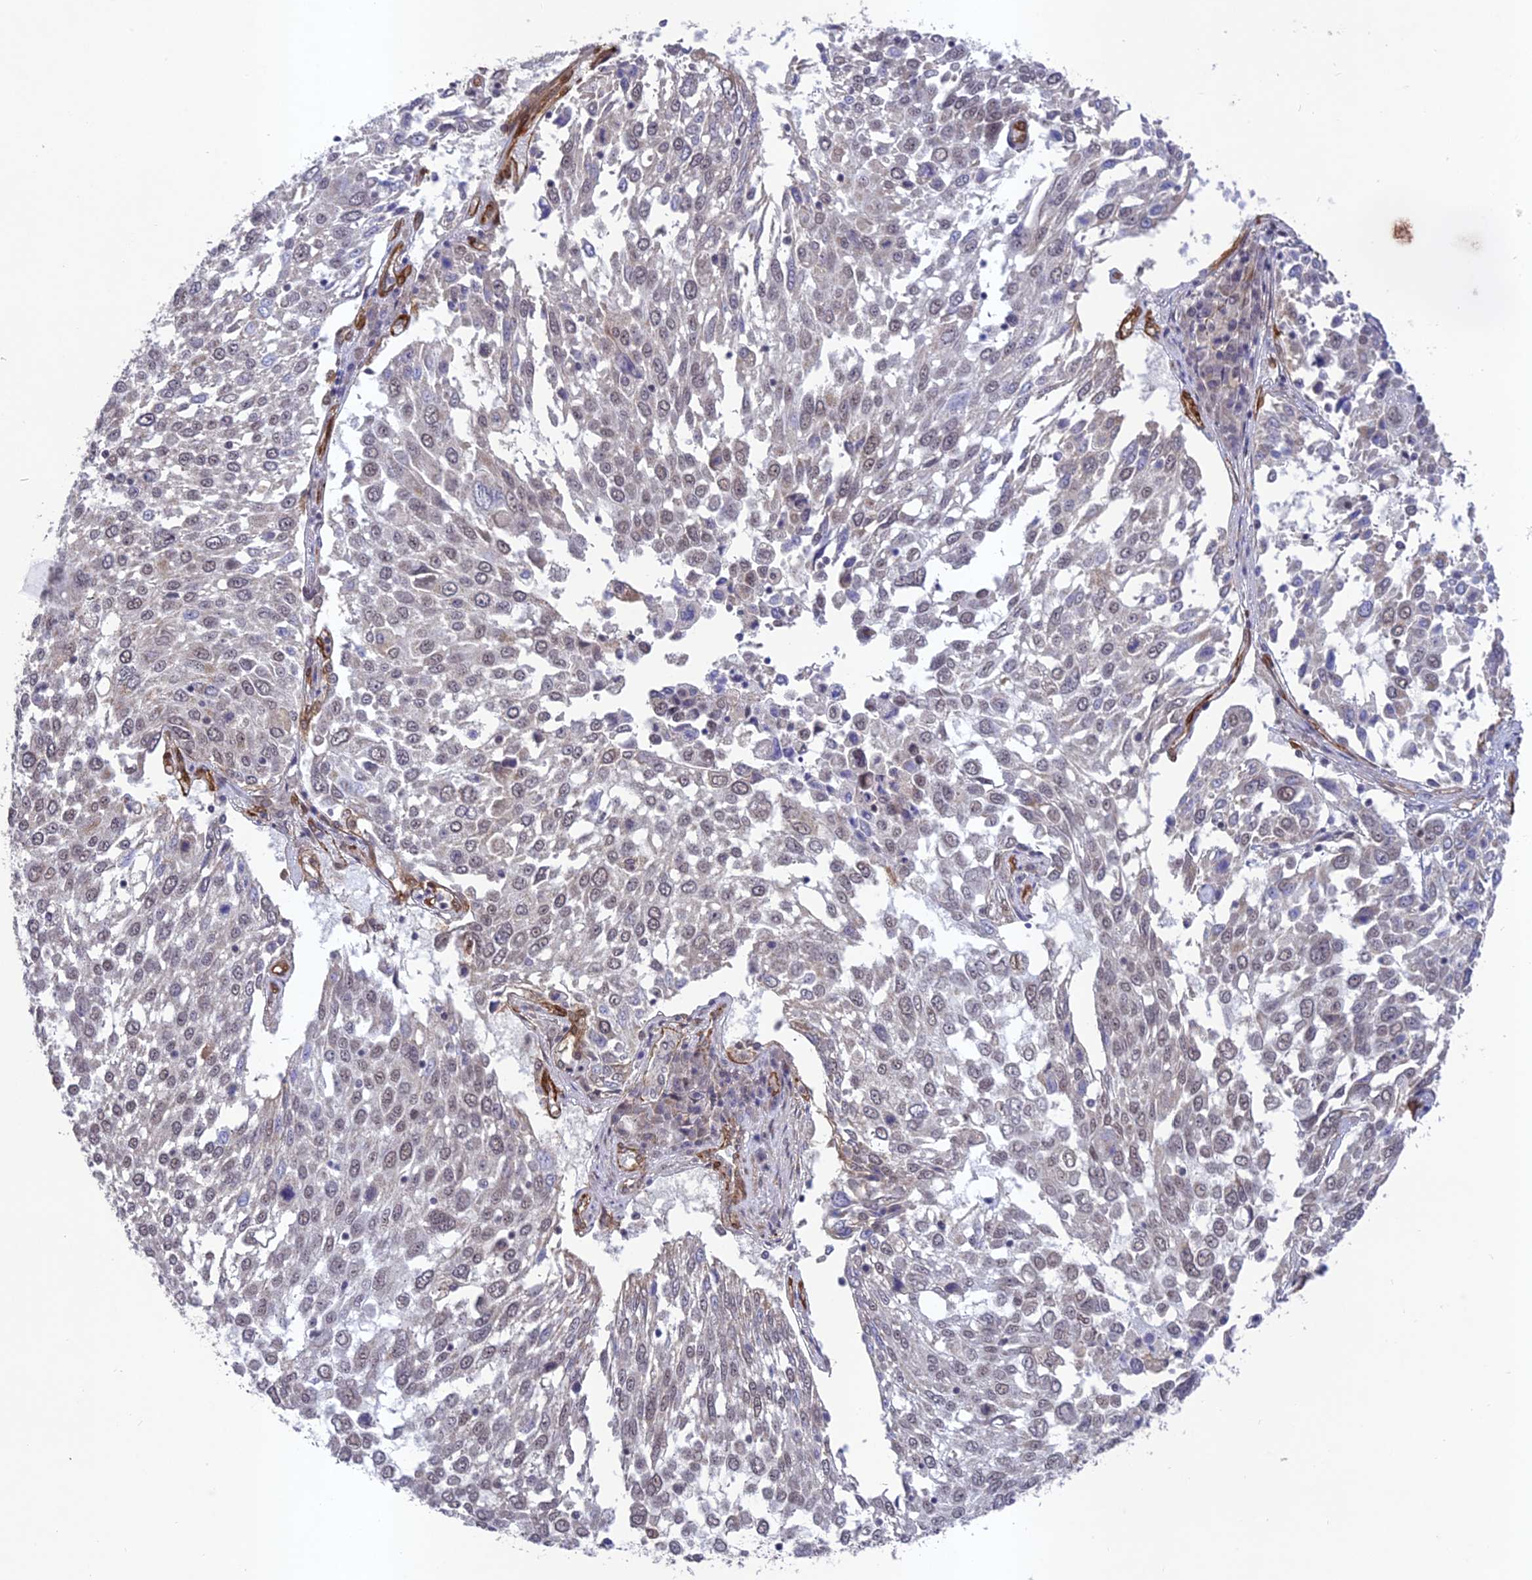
{"staining": {"intensity": "negative", "quantity": "none", "location": "none"}, "tissue": "lung cancer", "cell_type": "Tumor cells", "image_type": "cancer", "snomed": [{"axis": "morphology", "description": "Squamous cell carcinoma, NOS"}, {"axis": "topography", "description": "Lung"}], "caption": "Lung squamous cell carcinoma stained for a protein using immunohistochemistry (IHC) shows no expression tumor cells.", "gene": "TNS1", "patient": {"sex": "male", "age": 65}}